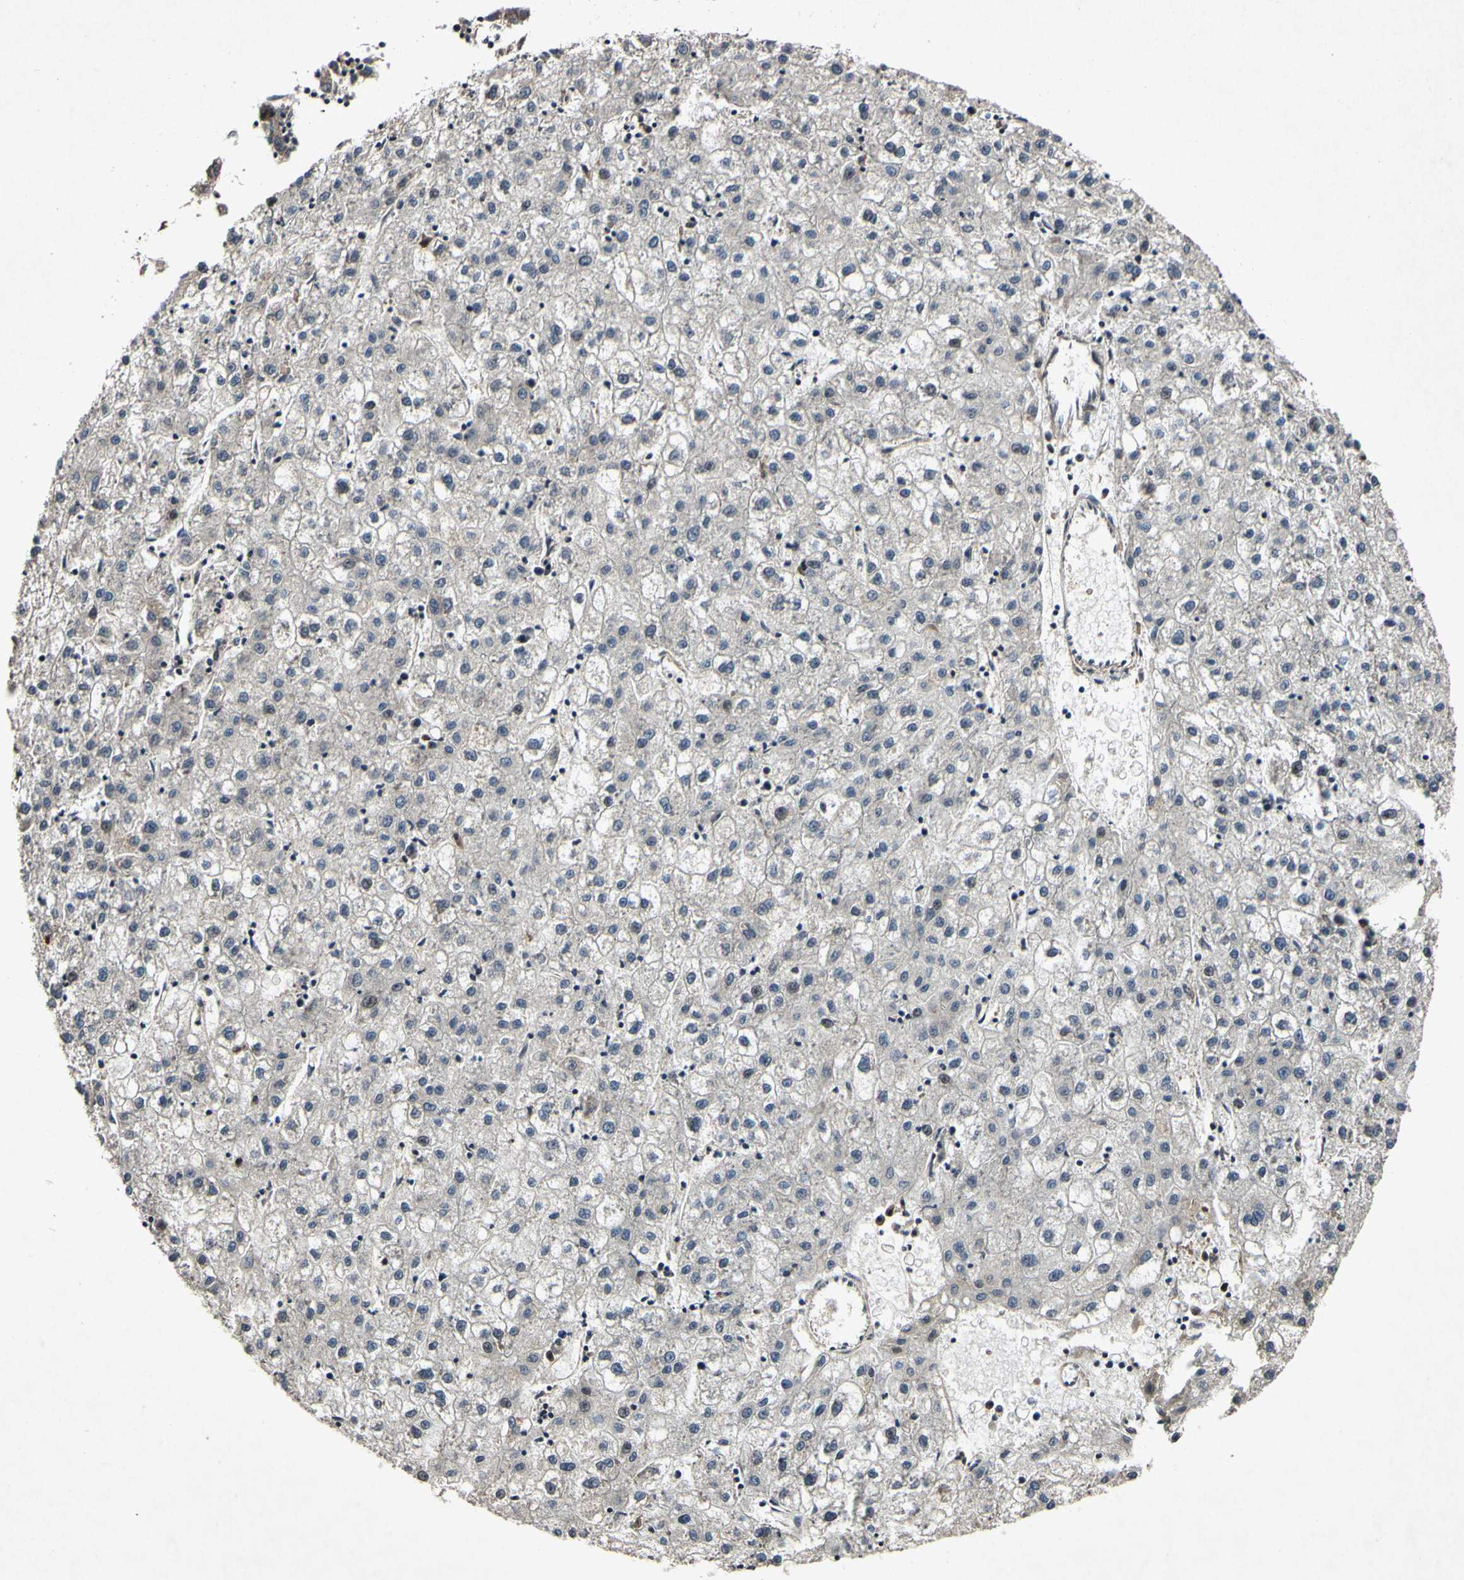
{"staining": {"intensity": "negative", "quantity": "none", "location": "none"}, "tissue": "liver cancer", "cell_type": "Tumor cells", "image_type": "cancer", "snomed": [{"axis": "morphology", "description": "Carcinoma, Hepatocellular, NOS"}, {"axis": "topography", "description": "Liver"}], "caption": "This micrograph is of liver cancer stained with immunohistochemistry (IHC) to label a protein in brown with the nuclei are counter-stained blue. There is no expression in tumor cells.", "gene": "CSNK1E", "patient": {"sex": "male", "age": 72}}